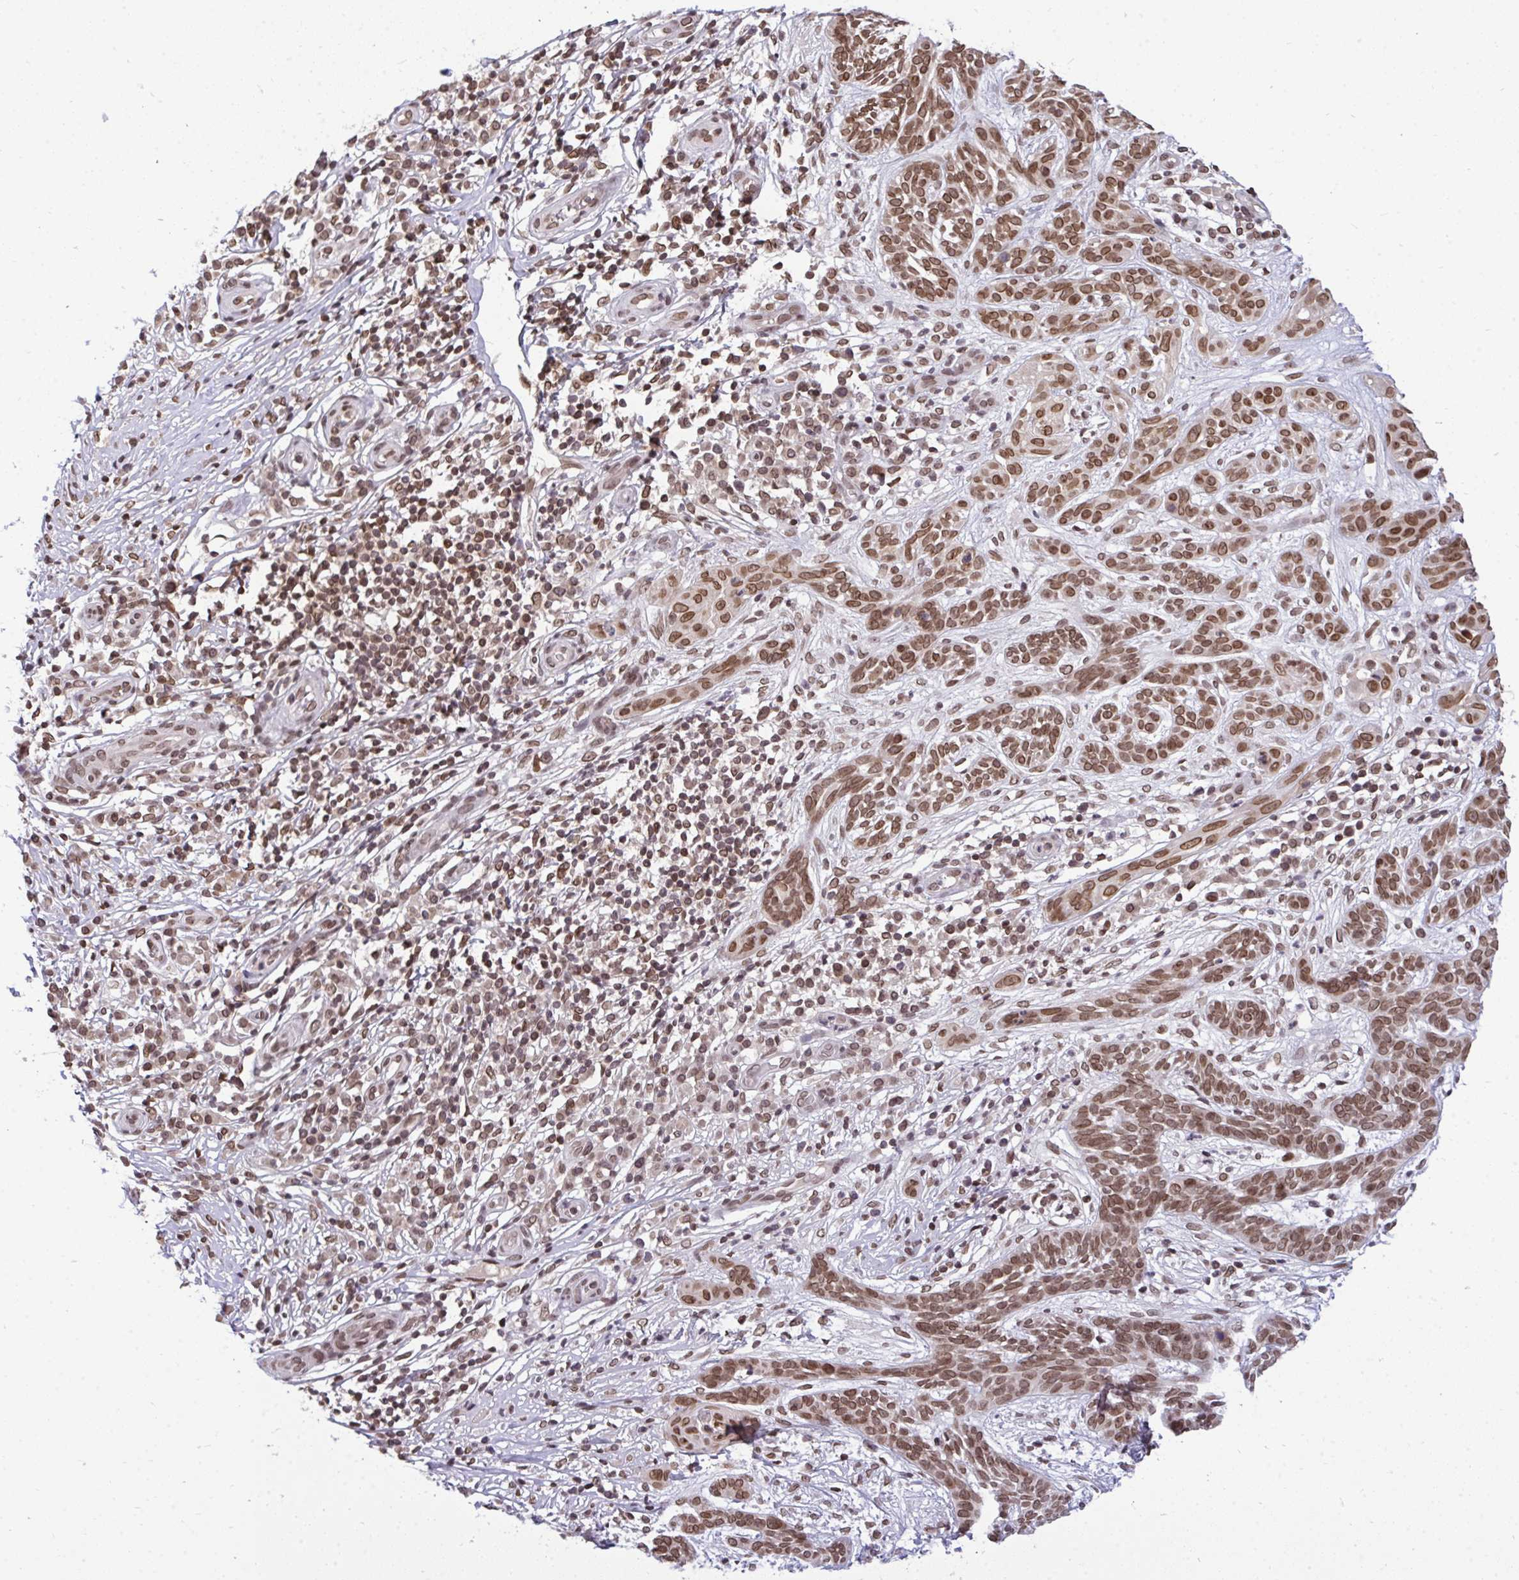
{"staining": {"intensity": "moderate", "quantity": ">75%", "location": "nuclear"}, "tissue": "skin cancer", "cell_type": "Tumor cells", "image_type": "cancer", "snomed": [{"axis": "morphology", "description": "Basal cell carcinoma"}, {"axis": "topography", "description": "Skin"}, {"axis": "topography", "description": "Skin, foot"}], "caption": "A histopathology image showing moderate nuclear staining in about >75% of tumor cells in basal cell carcinoma (skin), as visualized by brown immunohistochemical staining.", "gene": "JPT1", "patient": {"sex": "female", "age": 86}}